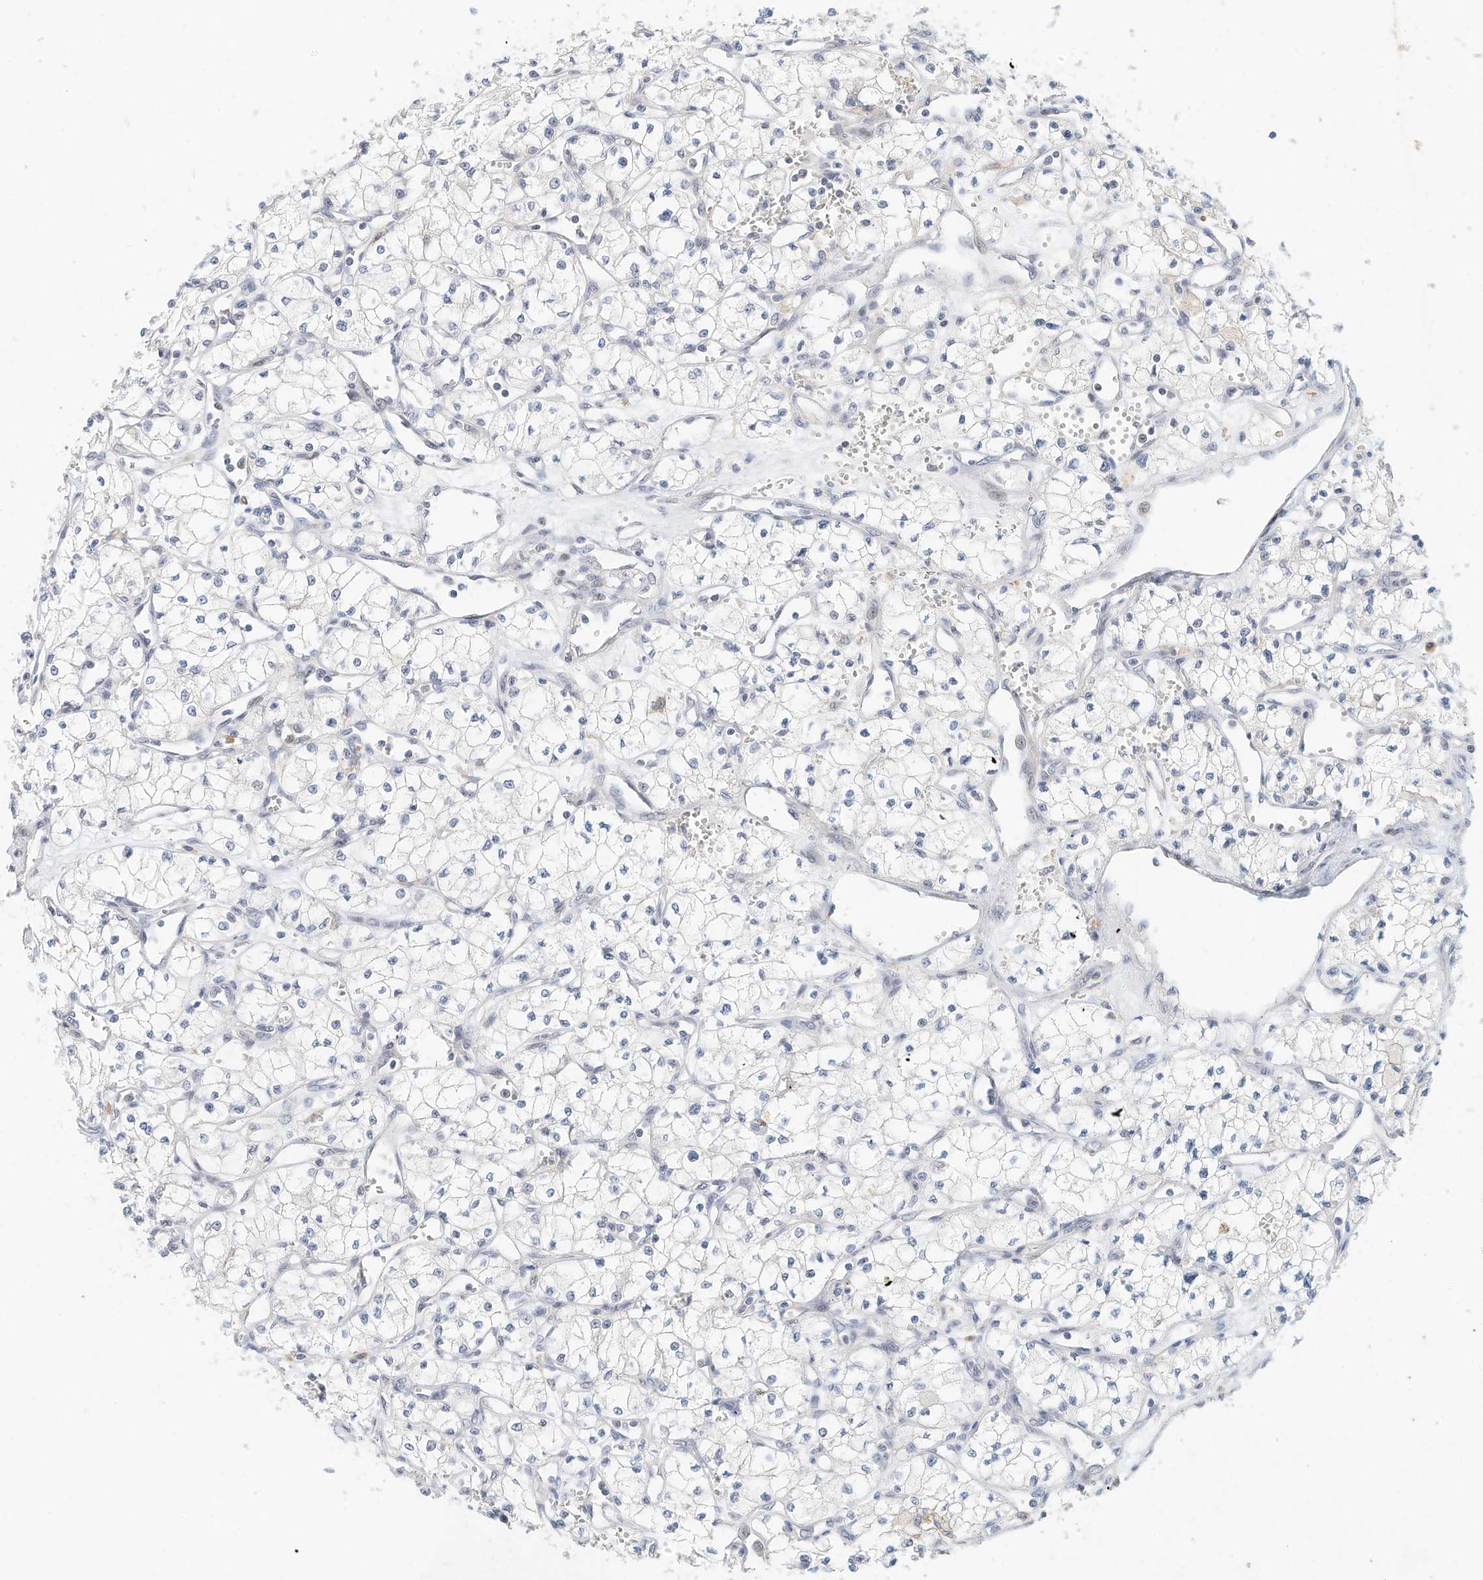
{"staining": {"intensity": "negative", "quantity": "none", "location": "none"}, "tissue": "renal cancer", "cell_type": "Tumor cells", "image_type": "cancer", "snomed": [{"axis": "morphology", "description": "Adenocarcinoma, NOS"}, {"axis": "topography", "description": "Kidney"}], "caption": "The photomicrograph exhibits no staining of tumor cells in adenocarcinoma (renal). Brightfield microscopy of immunohistochemistry stained with DAB (brown) and hematoxylin (blue), captured at high magnification.", "gene": "MICAL1", "patient": {"sex": "male", "age": 59}}